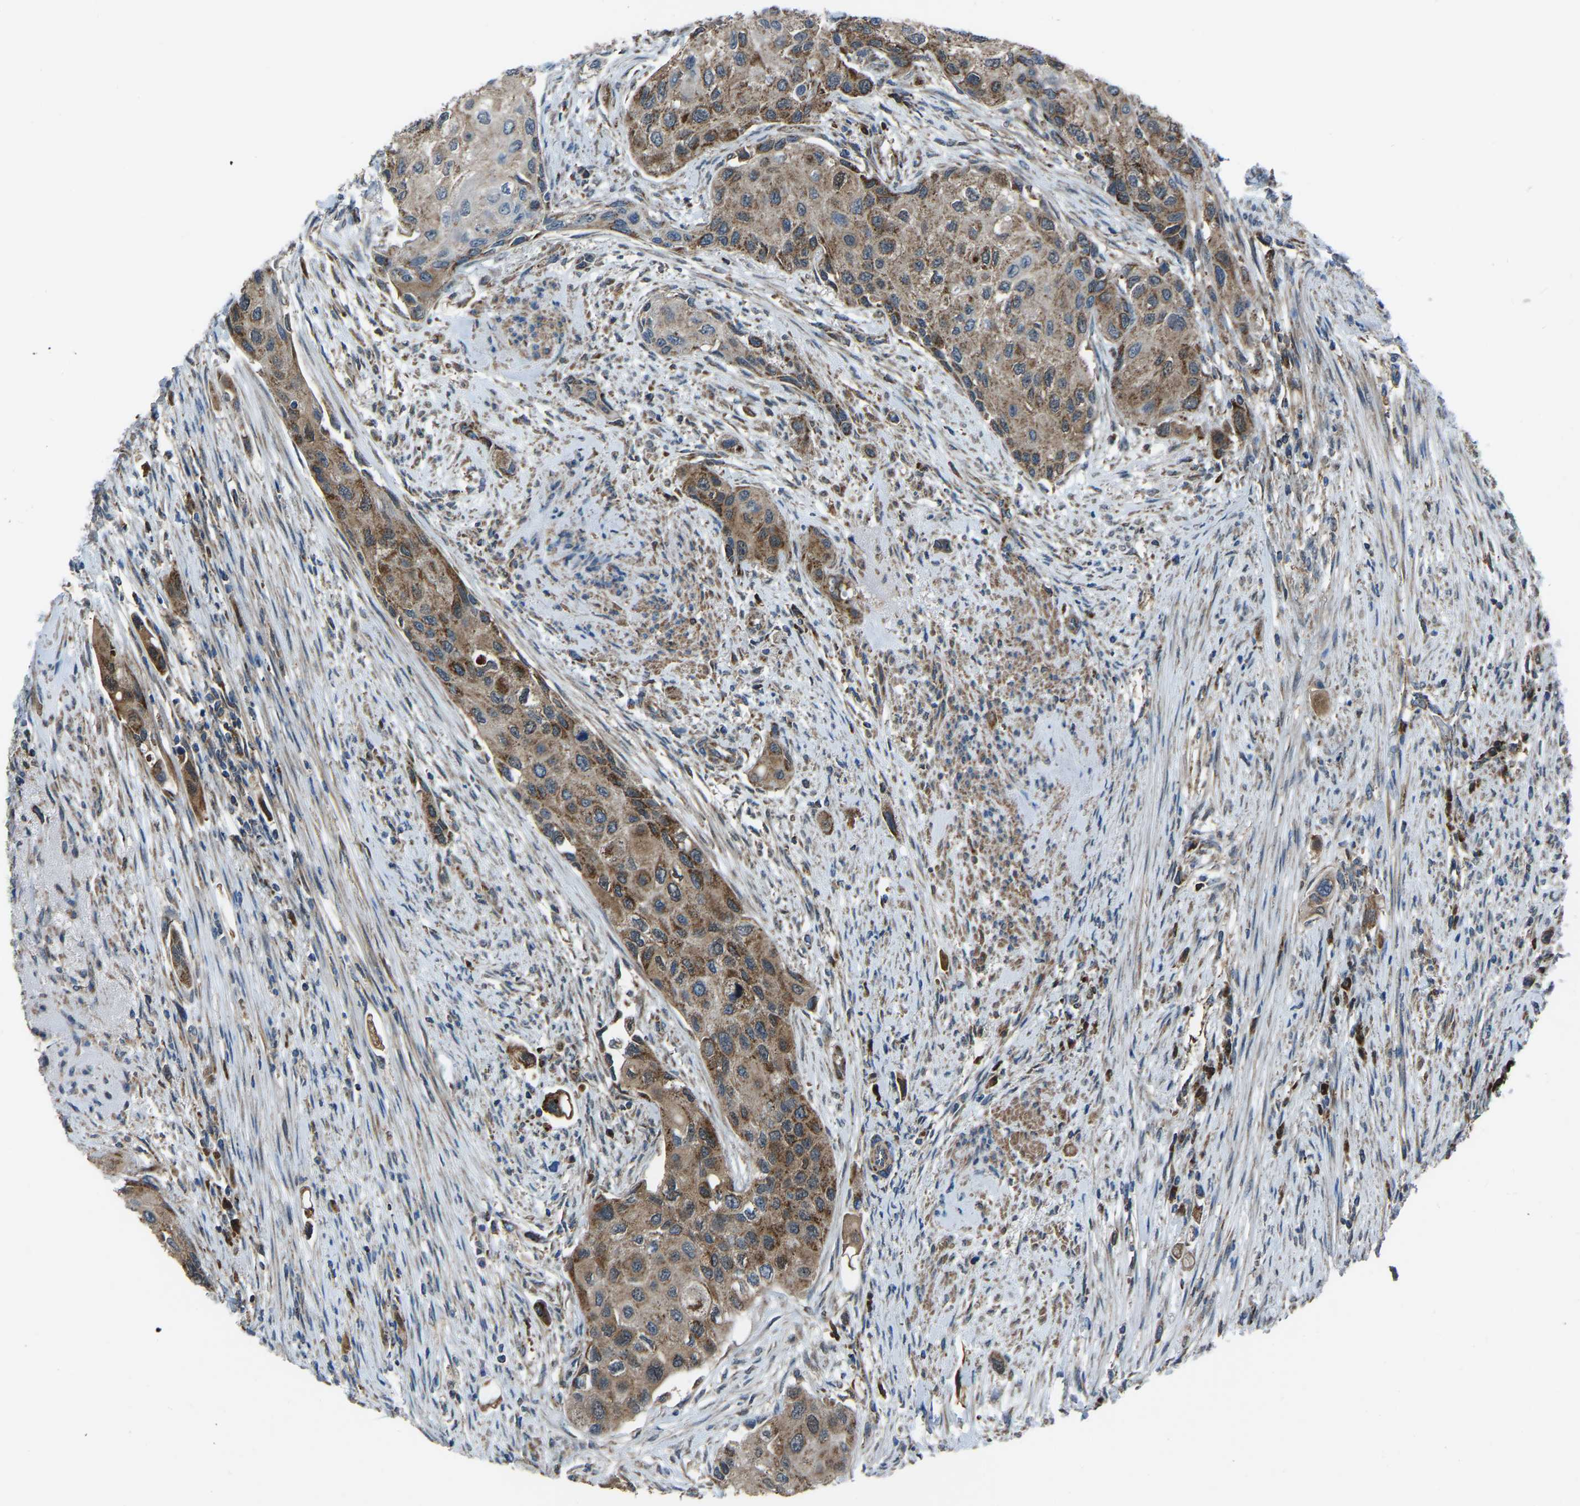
{"staining": {"intensity": "moderate", "quantity": ">75%", "location": "cytoplasmic/membranous"}, "tissue": "urothelial cancer", "cell_type": "Tumor cells", "image_type": "cancer", "snomed": [{"axis": "morphology", "description": "Urothelial carcinoma, High grade"}, {"axis": "topography", "description": "Urinary bladder"}], "caption": "A histopathology image of urothelial carcinoma (high-grade) stained for a protein displays moderate cytoplasmic/membranous brown staining in tumor cells. (DAB (3,3'-diaminobenzidine) = brown stain, brightfield microscopy at high magnification).", "gene": "AKR1A1", "patient": {"sex": "female", "age": 56}}